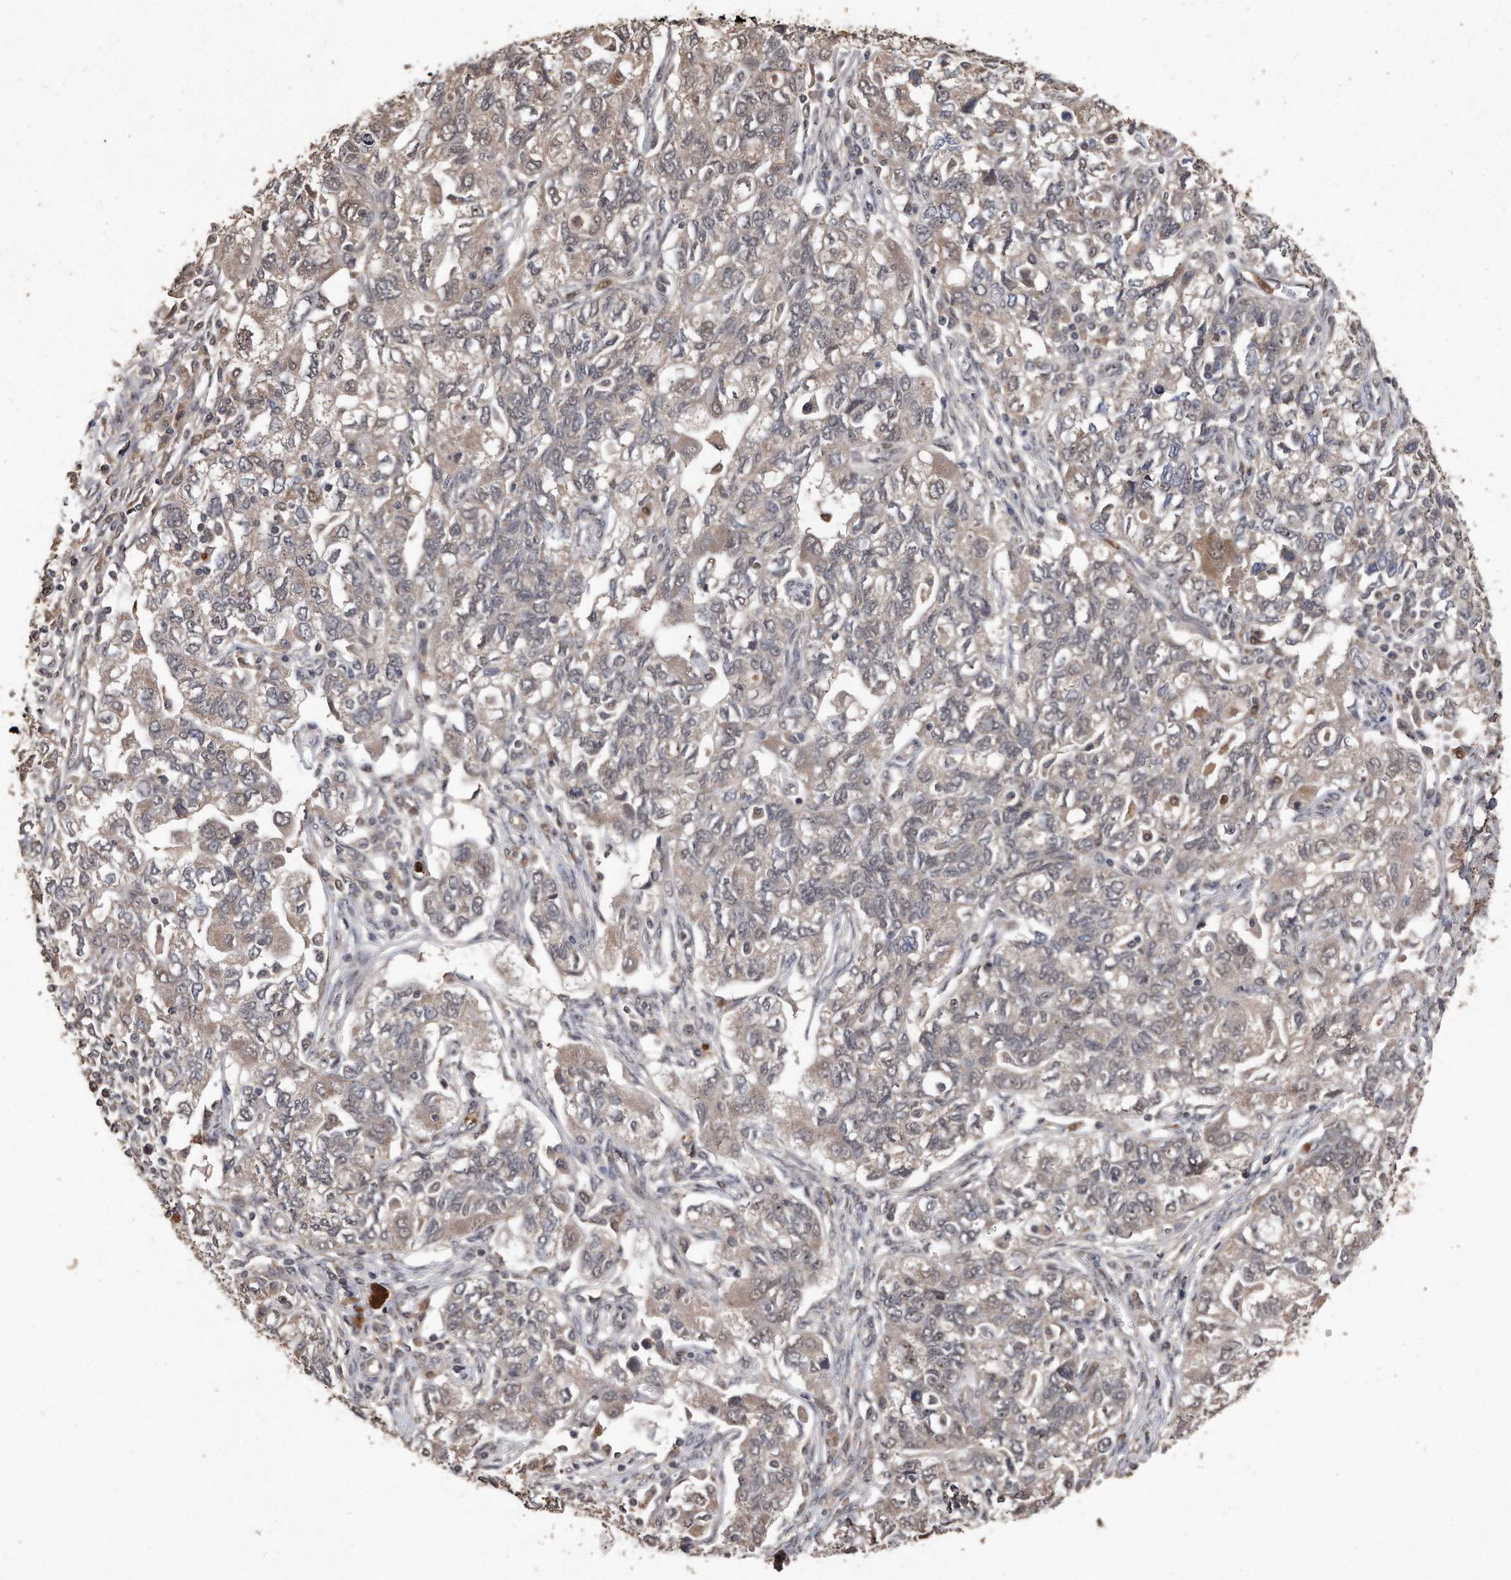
{"staining": {"intensity": "weak", "quantity": "<25%", "location": "cytoplasmic/membranous"}, "tissue": "ovarian cancer", "cell_type": "Tumor cells", "image_type": "cancer", "snomed": [{"axis": "morphology", "description": "Carcinoma, NOS"}, {"axis": "morphology", "description": "Cystadenocarcinoma, serous, NOS"}, {"axis": "topography", "description": "Ovary"}], "caption": "Image shows no significant protein staining in tumor cells of ovarian cancer (carcinoma).", "gene": "PELO", "patient": {"sex": "female", "age": 69}}